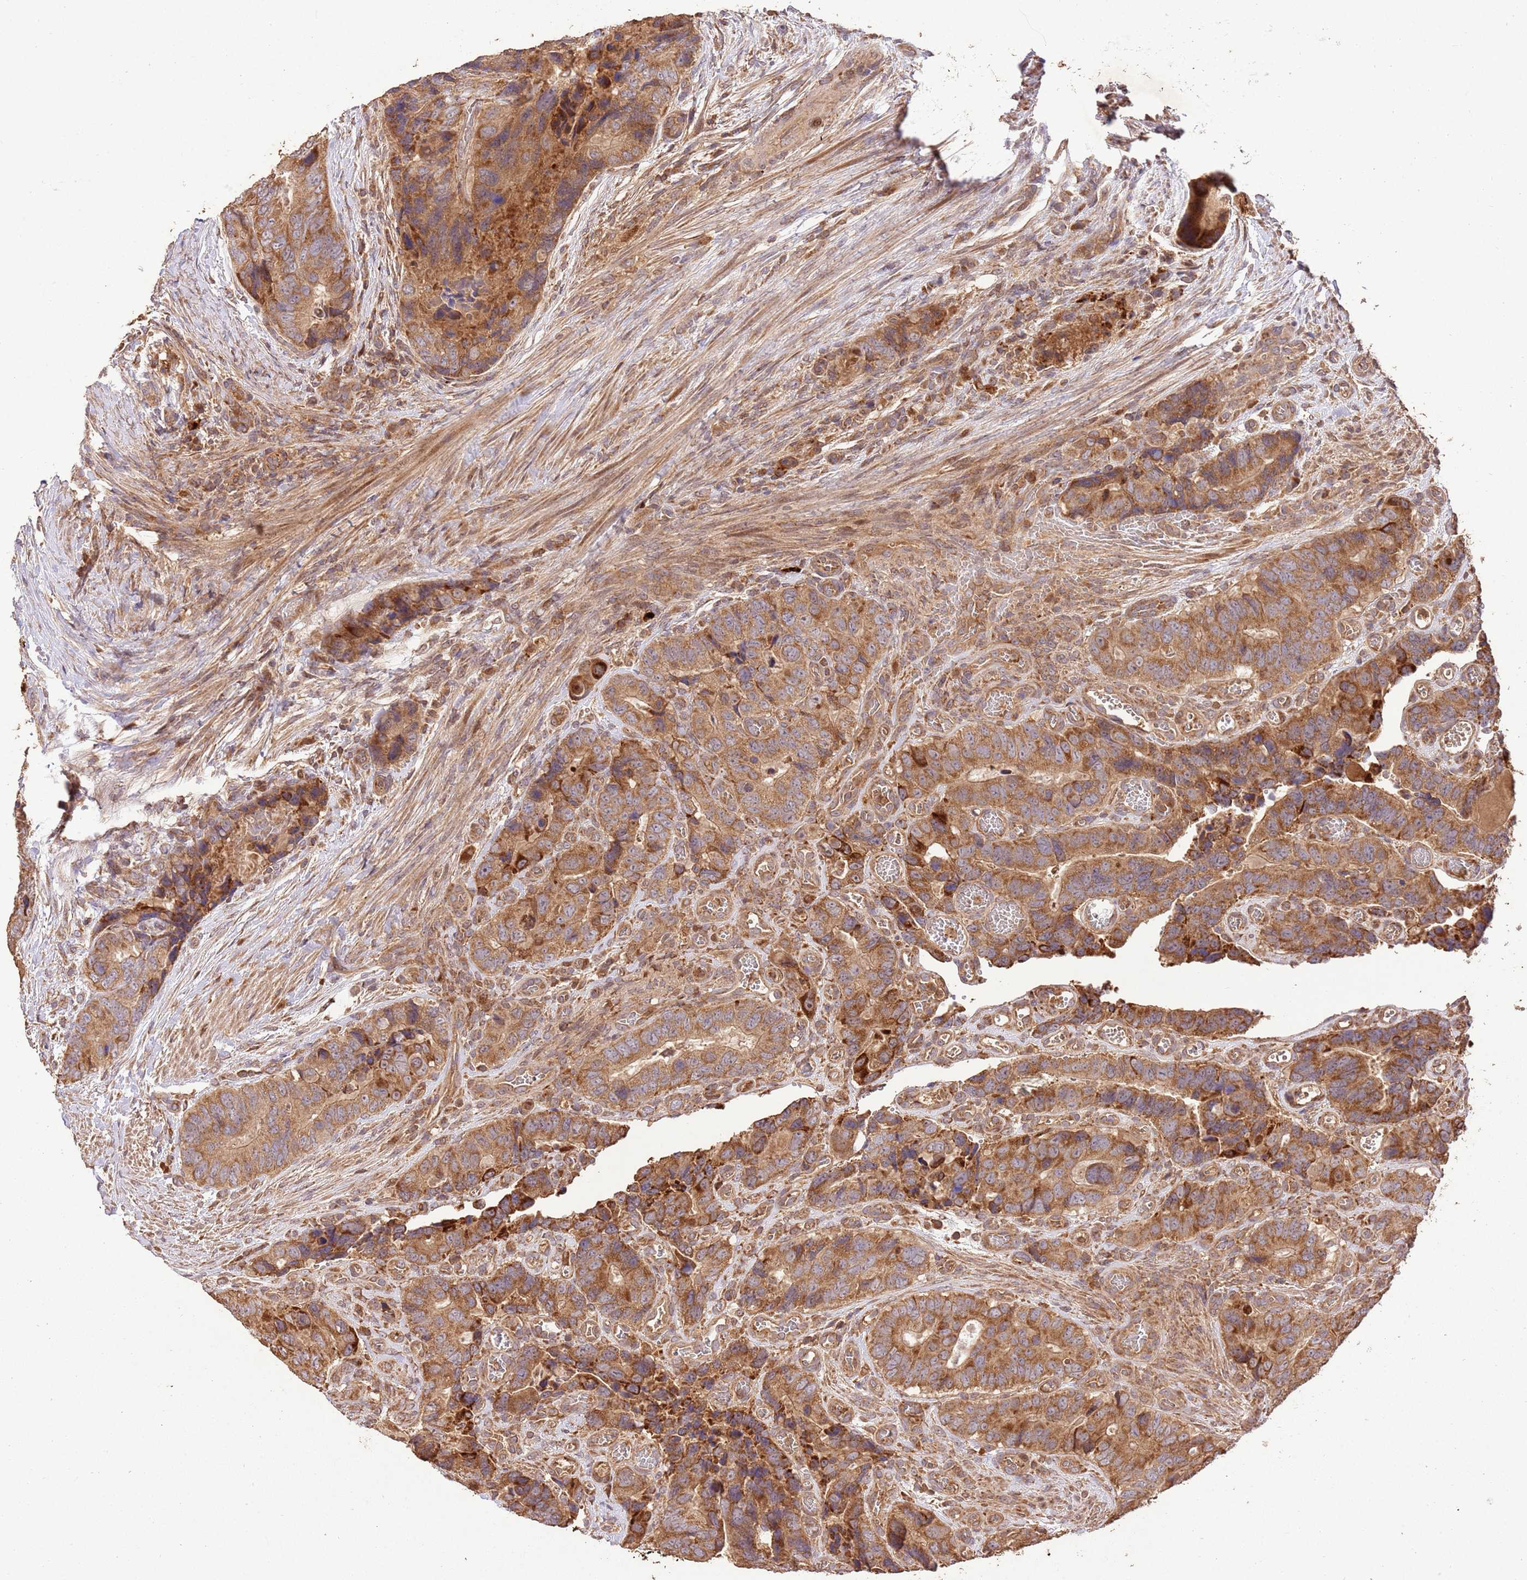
{"staining": {"intensity": "strong", "quantity": ">75%", "location": "cytoplasmic/membranous"}, "tissue": "colorectal cancer", "cell_type": "Tumor cells", "image_type": "cancer", "snomed": [{"axis": "morphology", "description": "Adenocarcinoma, NOS"}, {"axis": "topography", "description": "Colon"}], "caption": "Human colorectal cancer stained with a protein marker shows strong staining in tumor cells.", "gene": "LRRC28", "patient": {"sex": "male", "age": 84}}